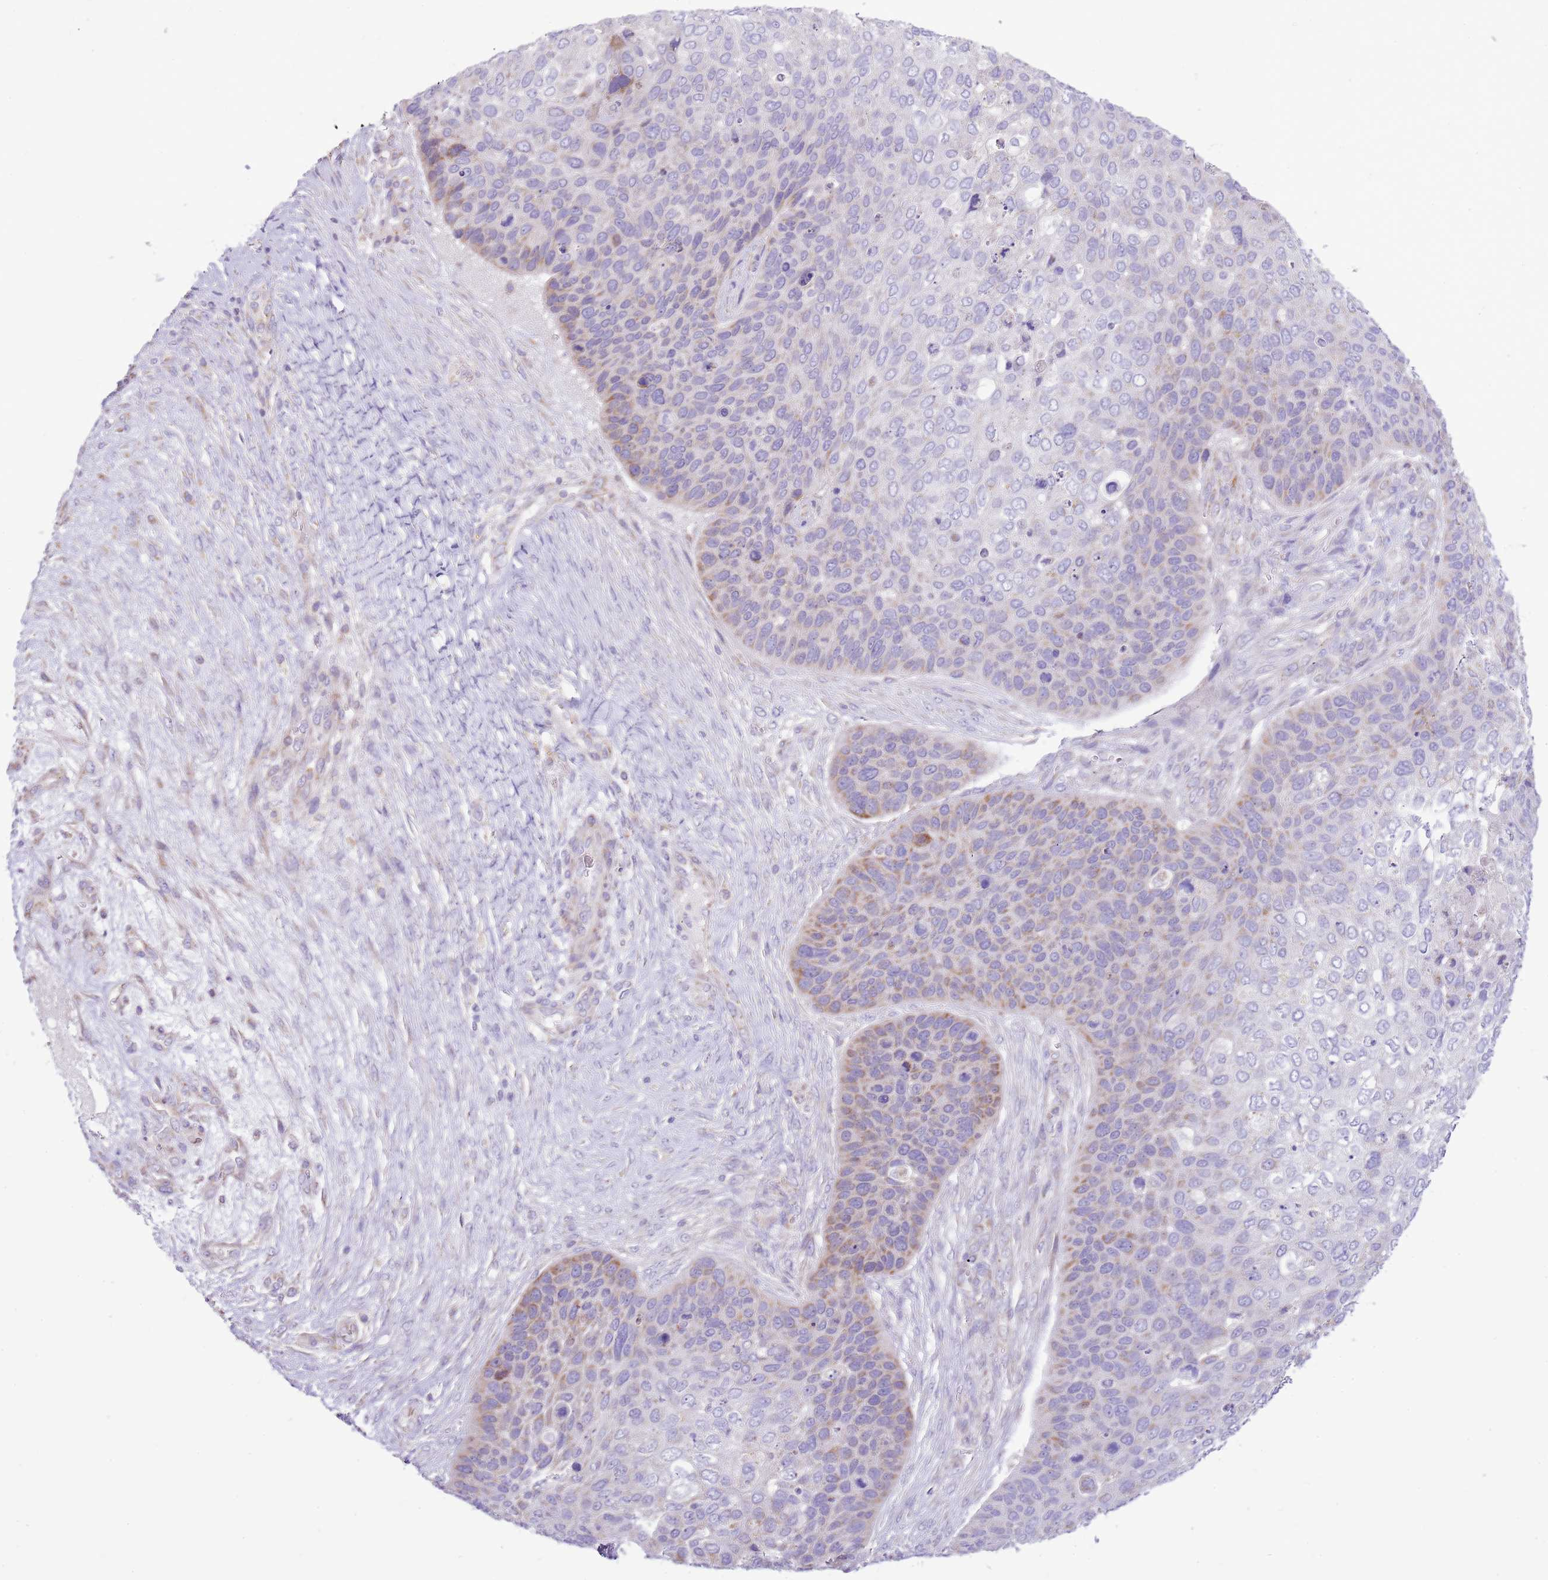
{"staining": {"intensity": "weak", "quantity": "25%-75%", "location": "cytoplasmic/membranous"}, "tissue": "skin cancer", "cell_type": "Tumor cells", "image_type": "cancer", "snomed": [{"axis": "morphology", "description": "Basal cell carcinoma"}, {"axis": "topography", "description": "Skin"}], "caption": "There is low levels of weak cytoplasmic/membranous expression in tumor cells of skin basal cell carcinoma, as demonstrated by immunohistochemical staining (brown color).", "gene": "OAZ2", "patient": {"sex": "female", "age": 74}}